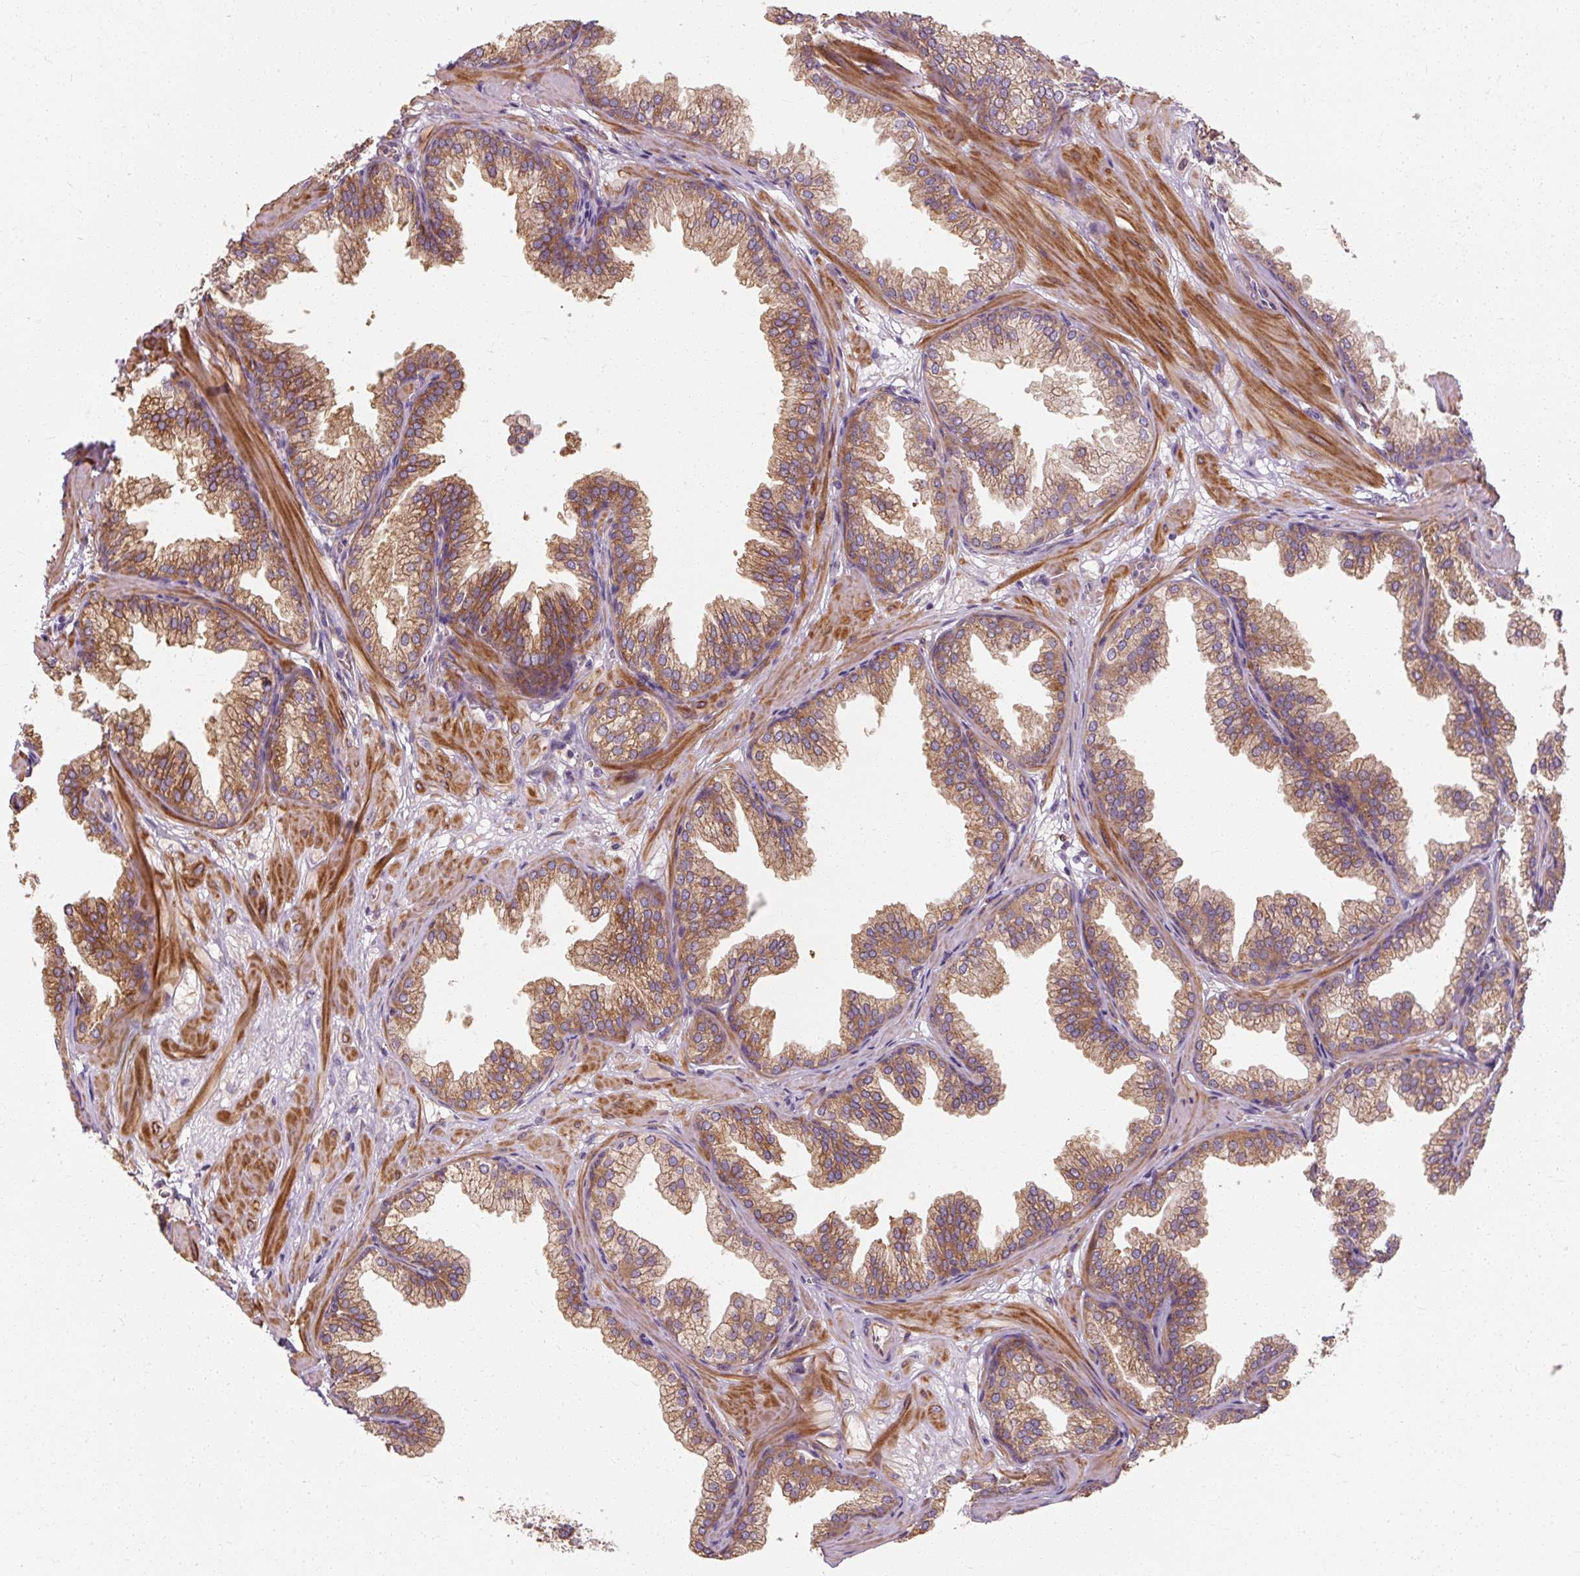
{"staining": {"intensity": "strong", "quantity": ">75%", "location": "cytoplasmic/membranous"}, "tissue": "prostate", "cell_type": "Glandular cells", "image_type": "normal", "snomed": [{"axis": "morphology", "description": "Normal tissue, NOS"}, {"axis": "topography", "description": "Prostate"}], "caption": "Brown immunohistochemical staining in normal prostate displays strong cytoplasmic/membranous expression in approximately >75% of glandular cells. Immunohistochemistry (ihc) stains the protein in brown and the nuclei are stained blue.", "gene": "TBC1D4", "patient": {"sex": "male", "age": 37}}